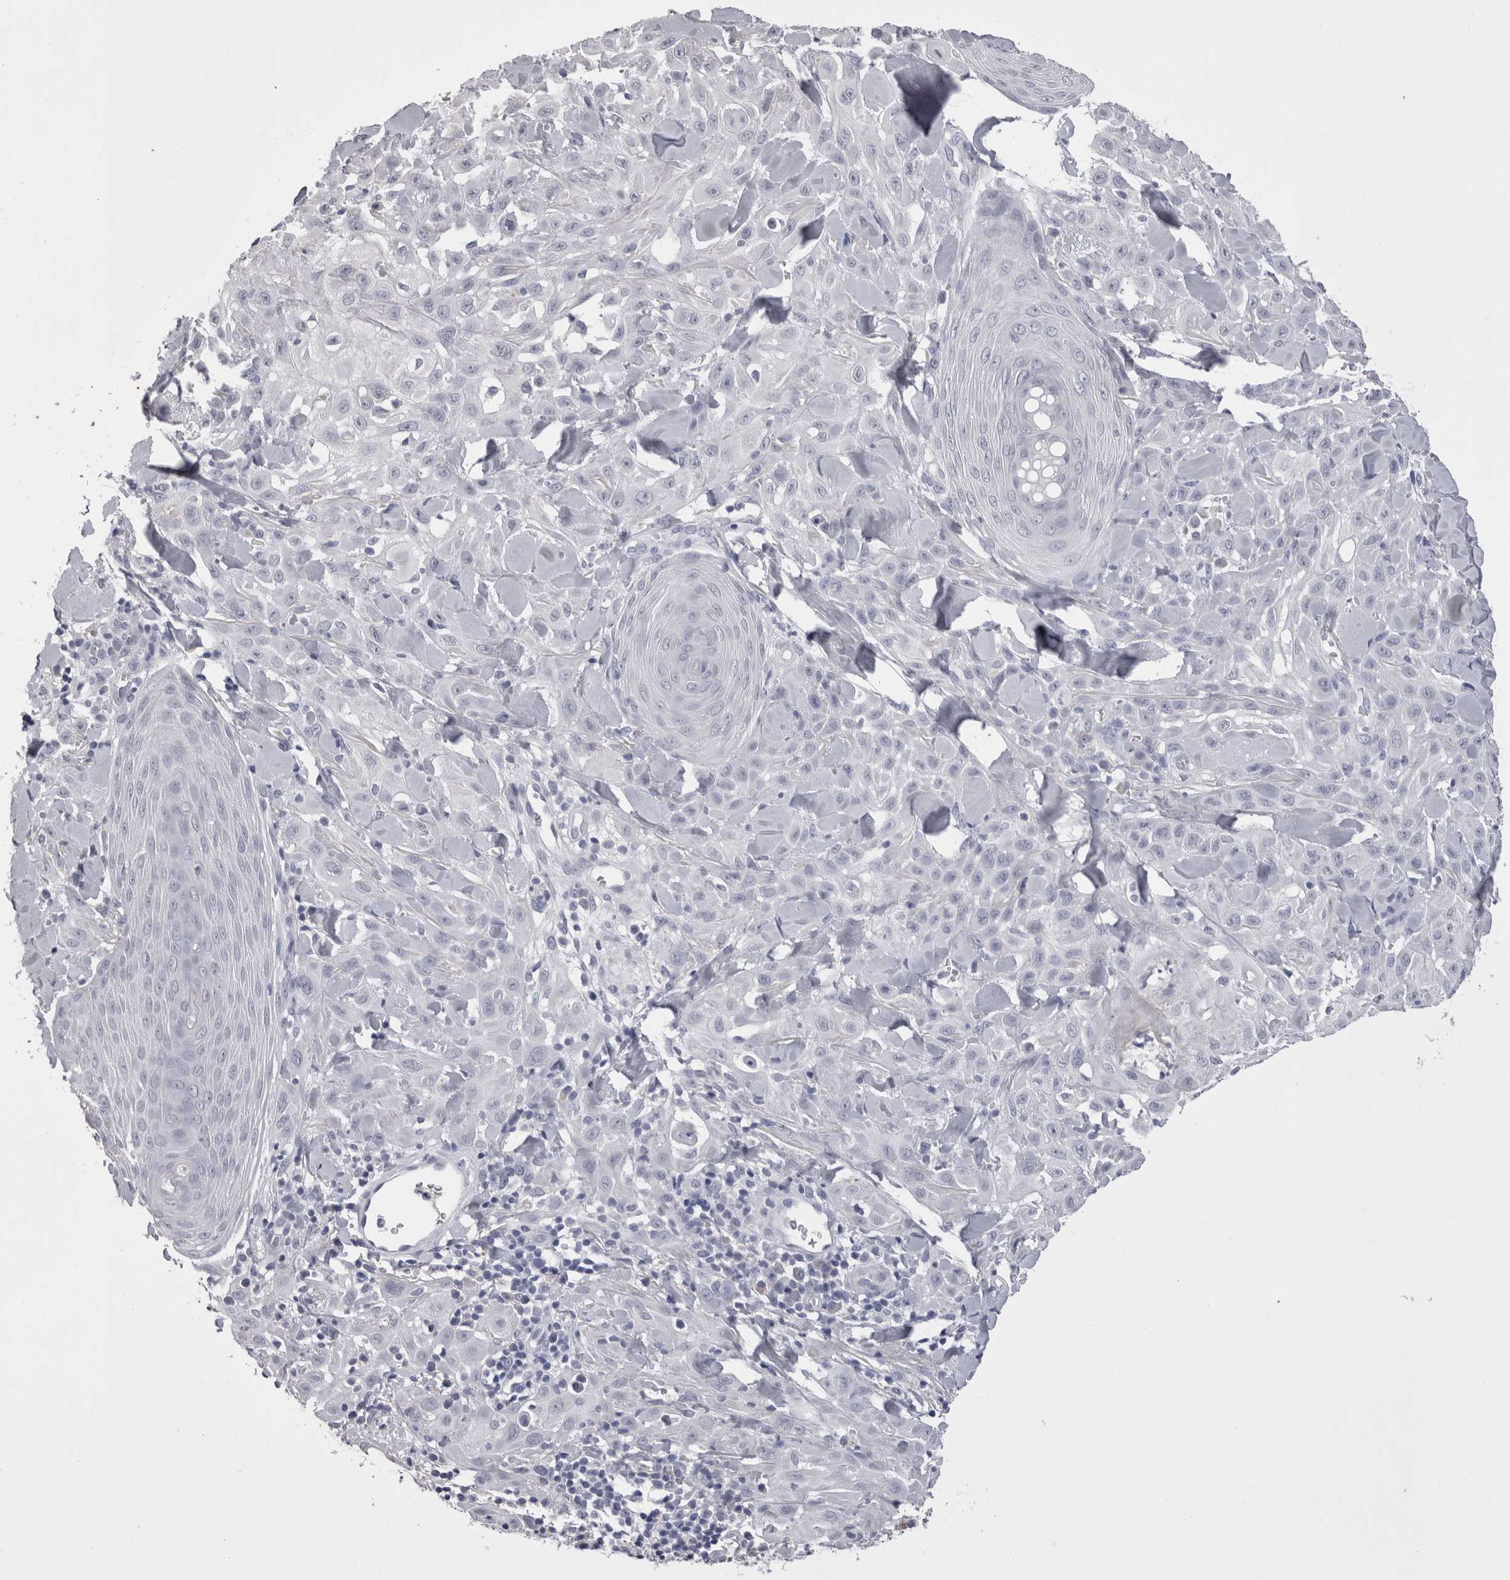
{"staining": {"intensity": "negative", "quantity": "none", "location": "none"}, "tissue": "skin cancer", "cell_type": "Tumor cells", "image_type": "cancer", "snomed": [{"axis": "morphology", "description": "Squamous cell carcinoma, NOS"}, {"axis": "topography", "description": "Skin"}], "caption": "The IHC photomicrograph has no significant staining in tumor cells of skin squamous cell carcinoma tissue.", "gene": "CDHR5", "patient": {"sex": "male", "age": 24}}